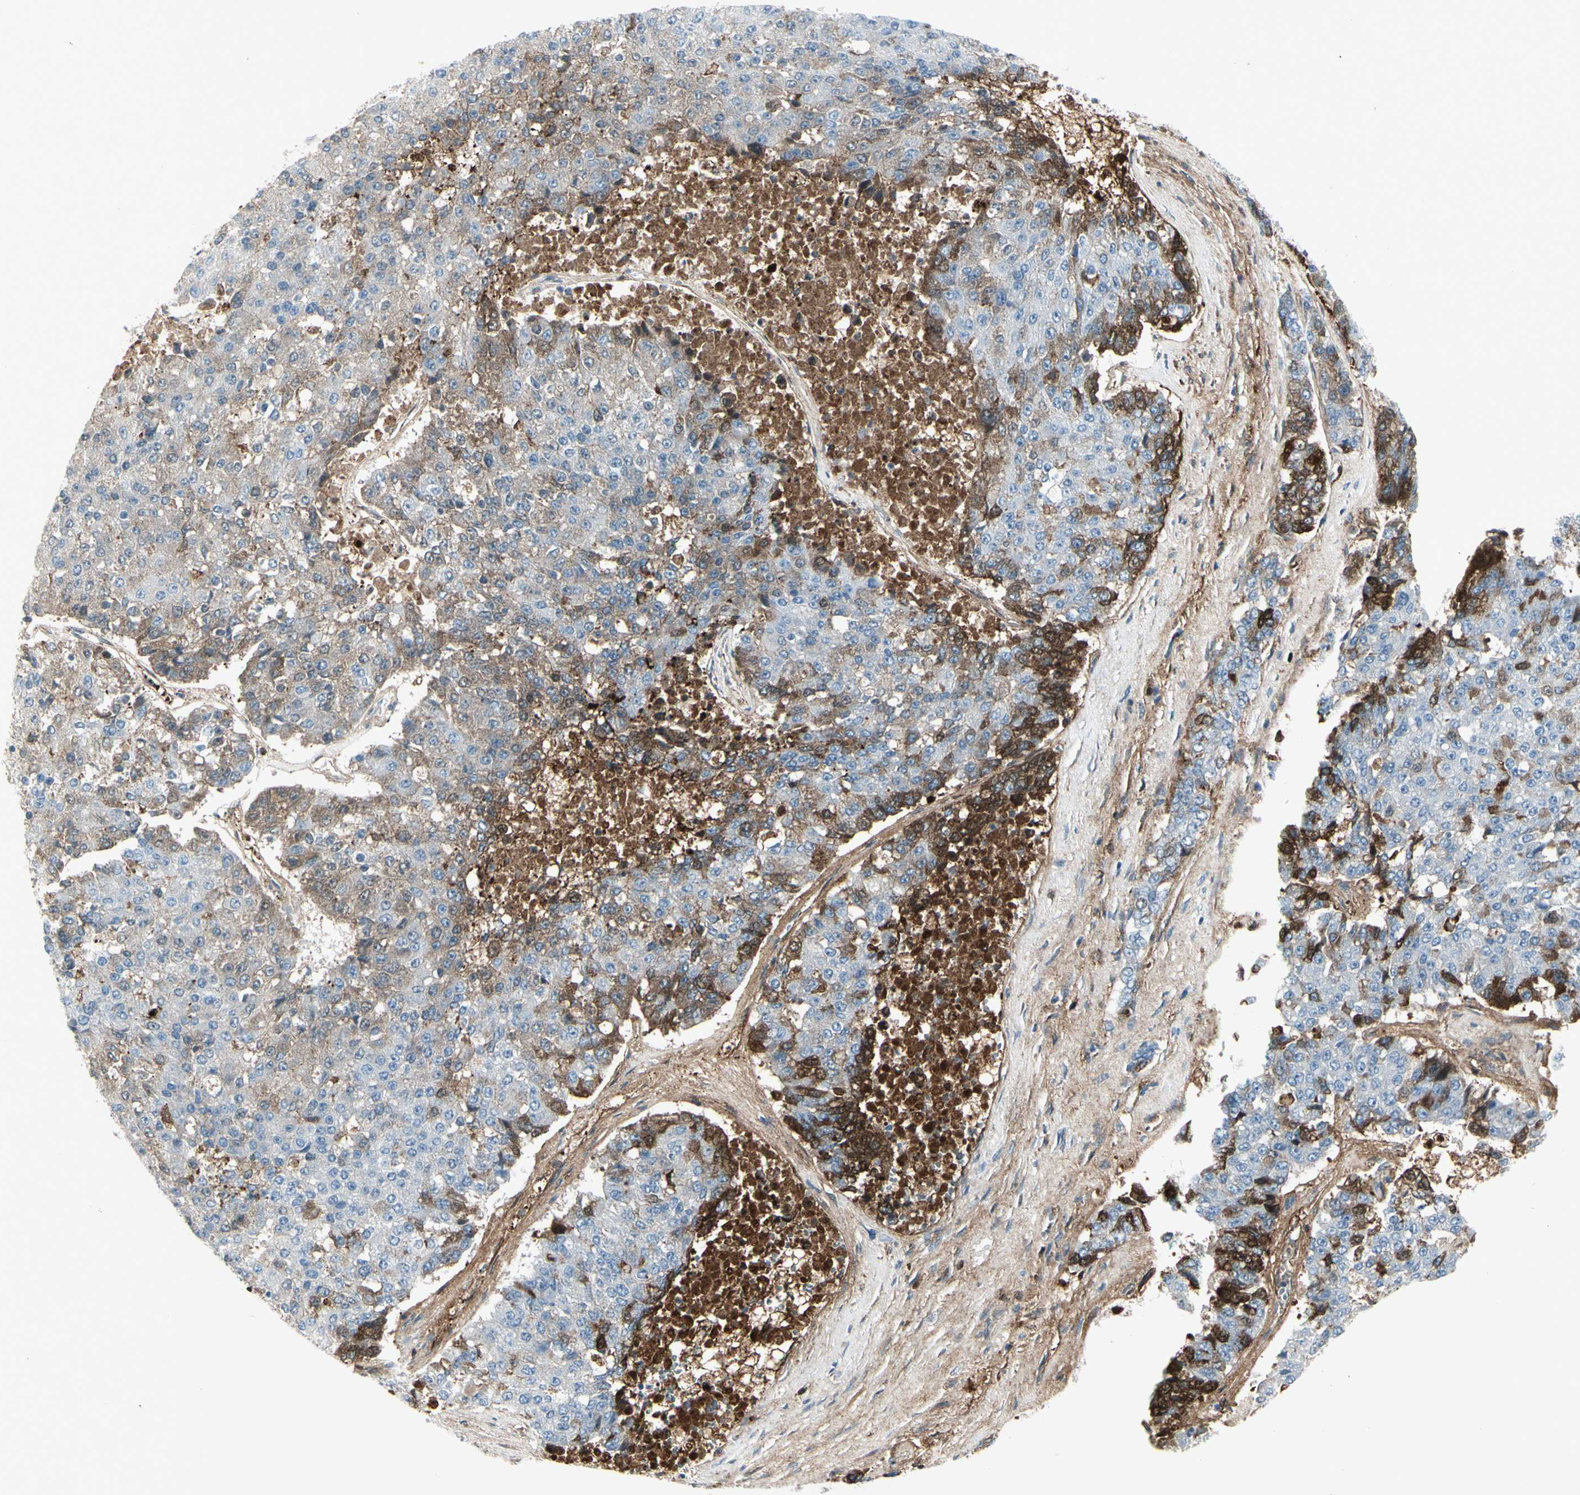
{"staining": {"intensity": "weak", "quantity": "25%-75%", "location": "cytoplasmic/membranous"}, "tissue": "pancreatic cancer", "cell_type": "Tumor cells", "image_type": "cancer", "snomed": [{"axis": "morphology", "description": "Adenocarcinoma, NOS"}, {"axis": "topography", "description": "Pancreas"}], "caption": "Immunohistochemical staining of human adenocarcinoma (pancreatic) displays weak cytoplasmic/membranous protein staining in about 25%-75% of tumor cells. Immunohistochemistry stains the protein in brown and the nuclei are stained blue.", "gene": "IGHG1", "patient": {"sex": "male", "age": 50}}